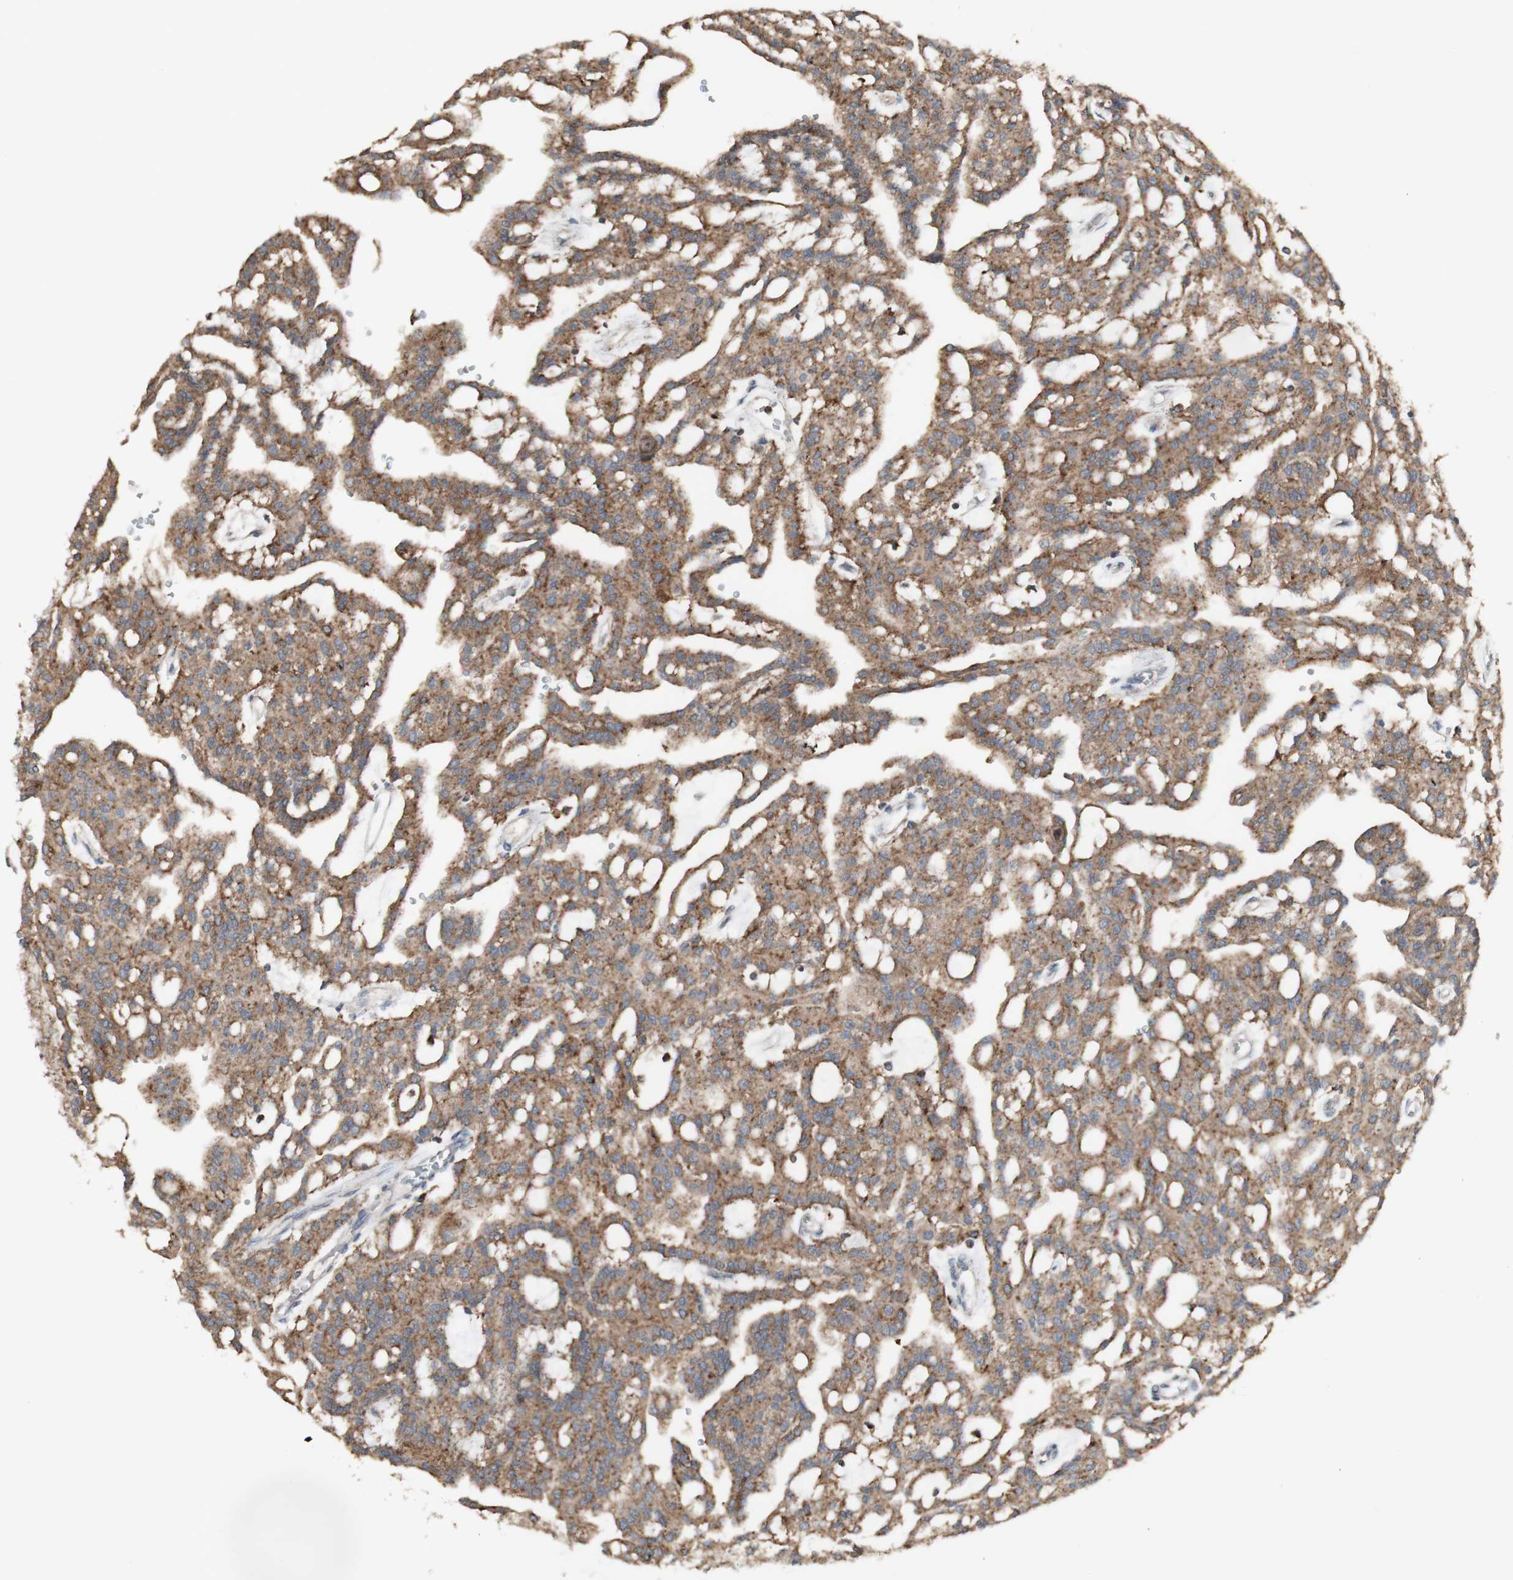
{"staining": {"intensity": "moderate", "quantity": ">75%", "location": "cytoplasmic/membranous"}, "tissue": "renal cancer", "cell_type": "Tumor cells", "image_type": "cancer", "snomed": [{"axis": "morphology", "description": "Adenocarcinoma, NOS"}, {"axis": "topography", "description": "Kidney"}], "caption": "Protein staining of renal cancer (adenocarcinoma) tissue reveals moderate cytoplasmic/membranous positivity in about >75% of tumor cells.", "gene": "ATP6V1E1", "patient": {"sex": "male", "age": 63}}